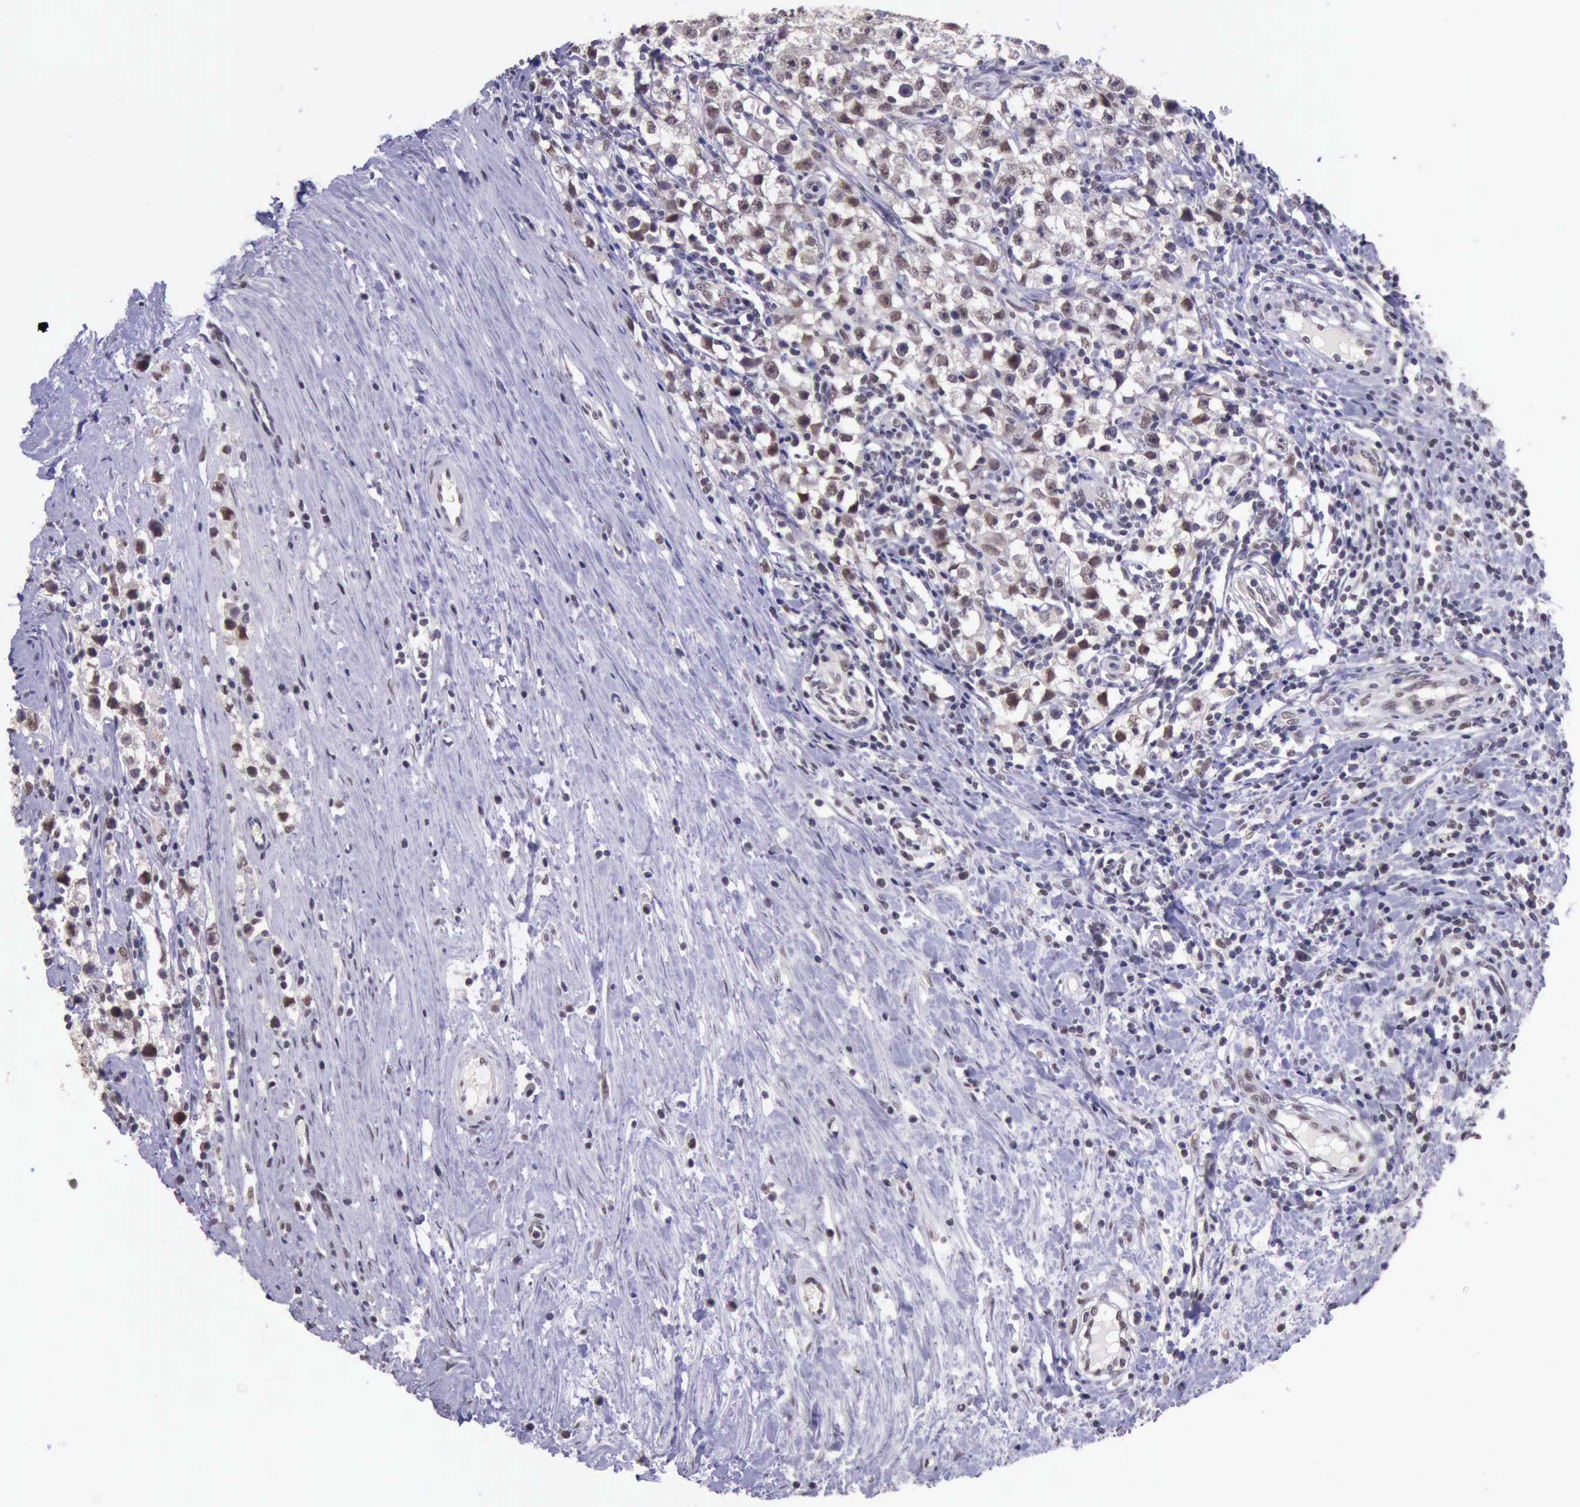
{"staining": {"intensity": "strong", "quantity": ">75%", "location": "nuclear"}, "tissue": "testis cancer", "cell_type": "Tumor cells", "image_type": "cancer", "snomed": [{"axis": "morphology", "description": "Seminoma, NOS"}, {"axis": "topography", "description": "Testis"}], "caption": "Testis cancer (seminoma) stained with a protein marker reveals strong staining in tumor cells.", "gene": "PRPF39", "patient": {"sex": "male", "age": 35}}